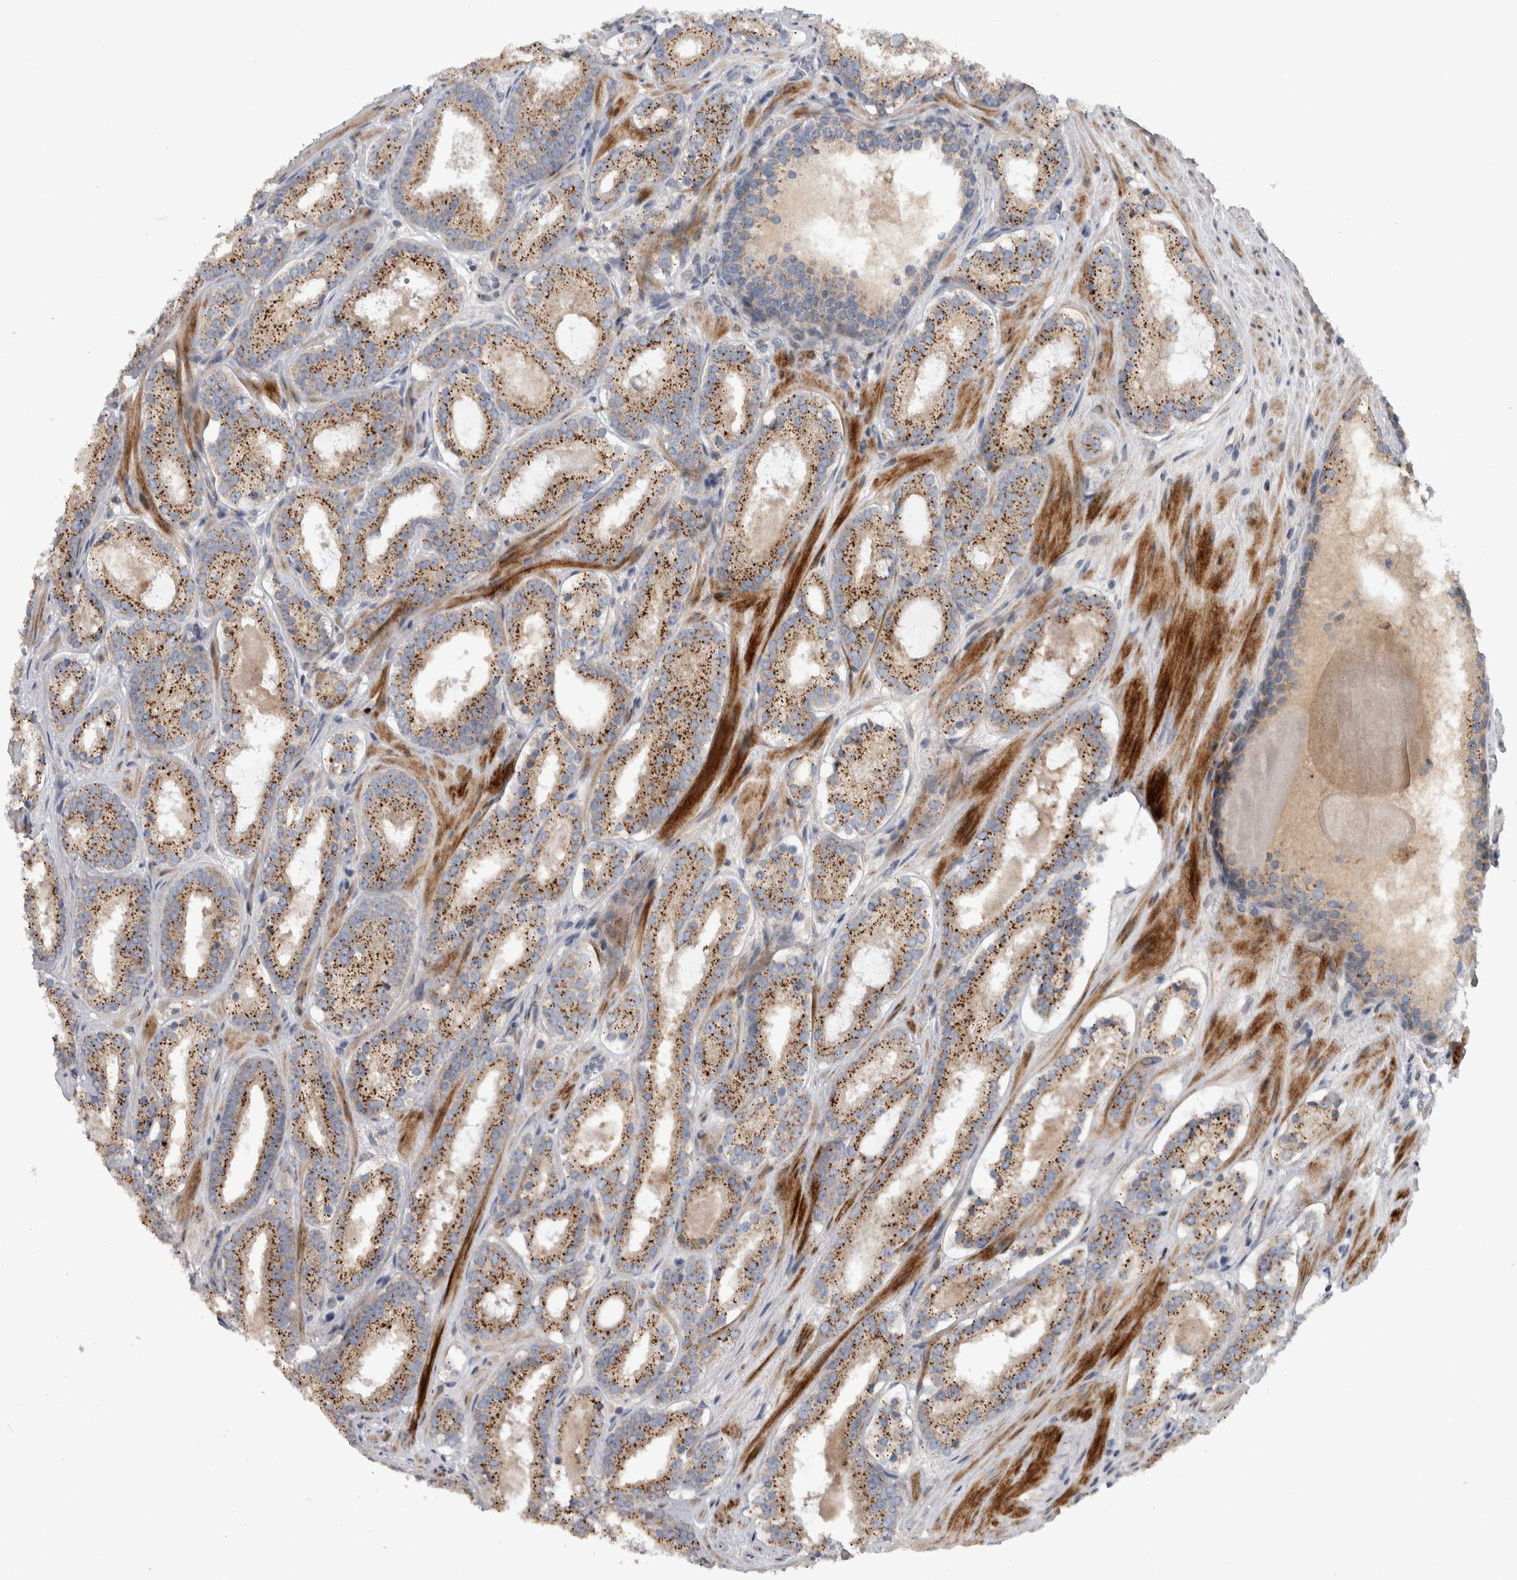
{"staining": {"intensity": "moderate", "quantity": ">75%", "location": "cytoplasmic/membranous"}, "tissue": "prostate cancer", "cell_type": "Tumor cells", "image_type": "cancer", "snomed": [{"axis": "morphology", "description": "Adenocarcinoma, Low grade"}, {"axis": "topography", "description": "Prostate"}], "caption": "There is medium levels of moderate cytoplasmic/membranous expression in tumor cells of prostate cancer (adenocarcinoma (low-grade)), as demonstrated by immunohistochemical staining (brown color).", "gene": "FAM83G", "patient": {"sex": "male", "age": 69}}